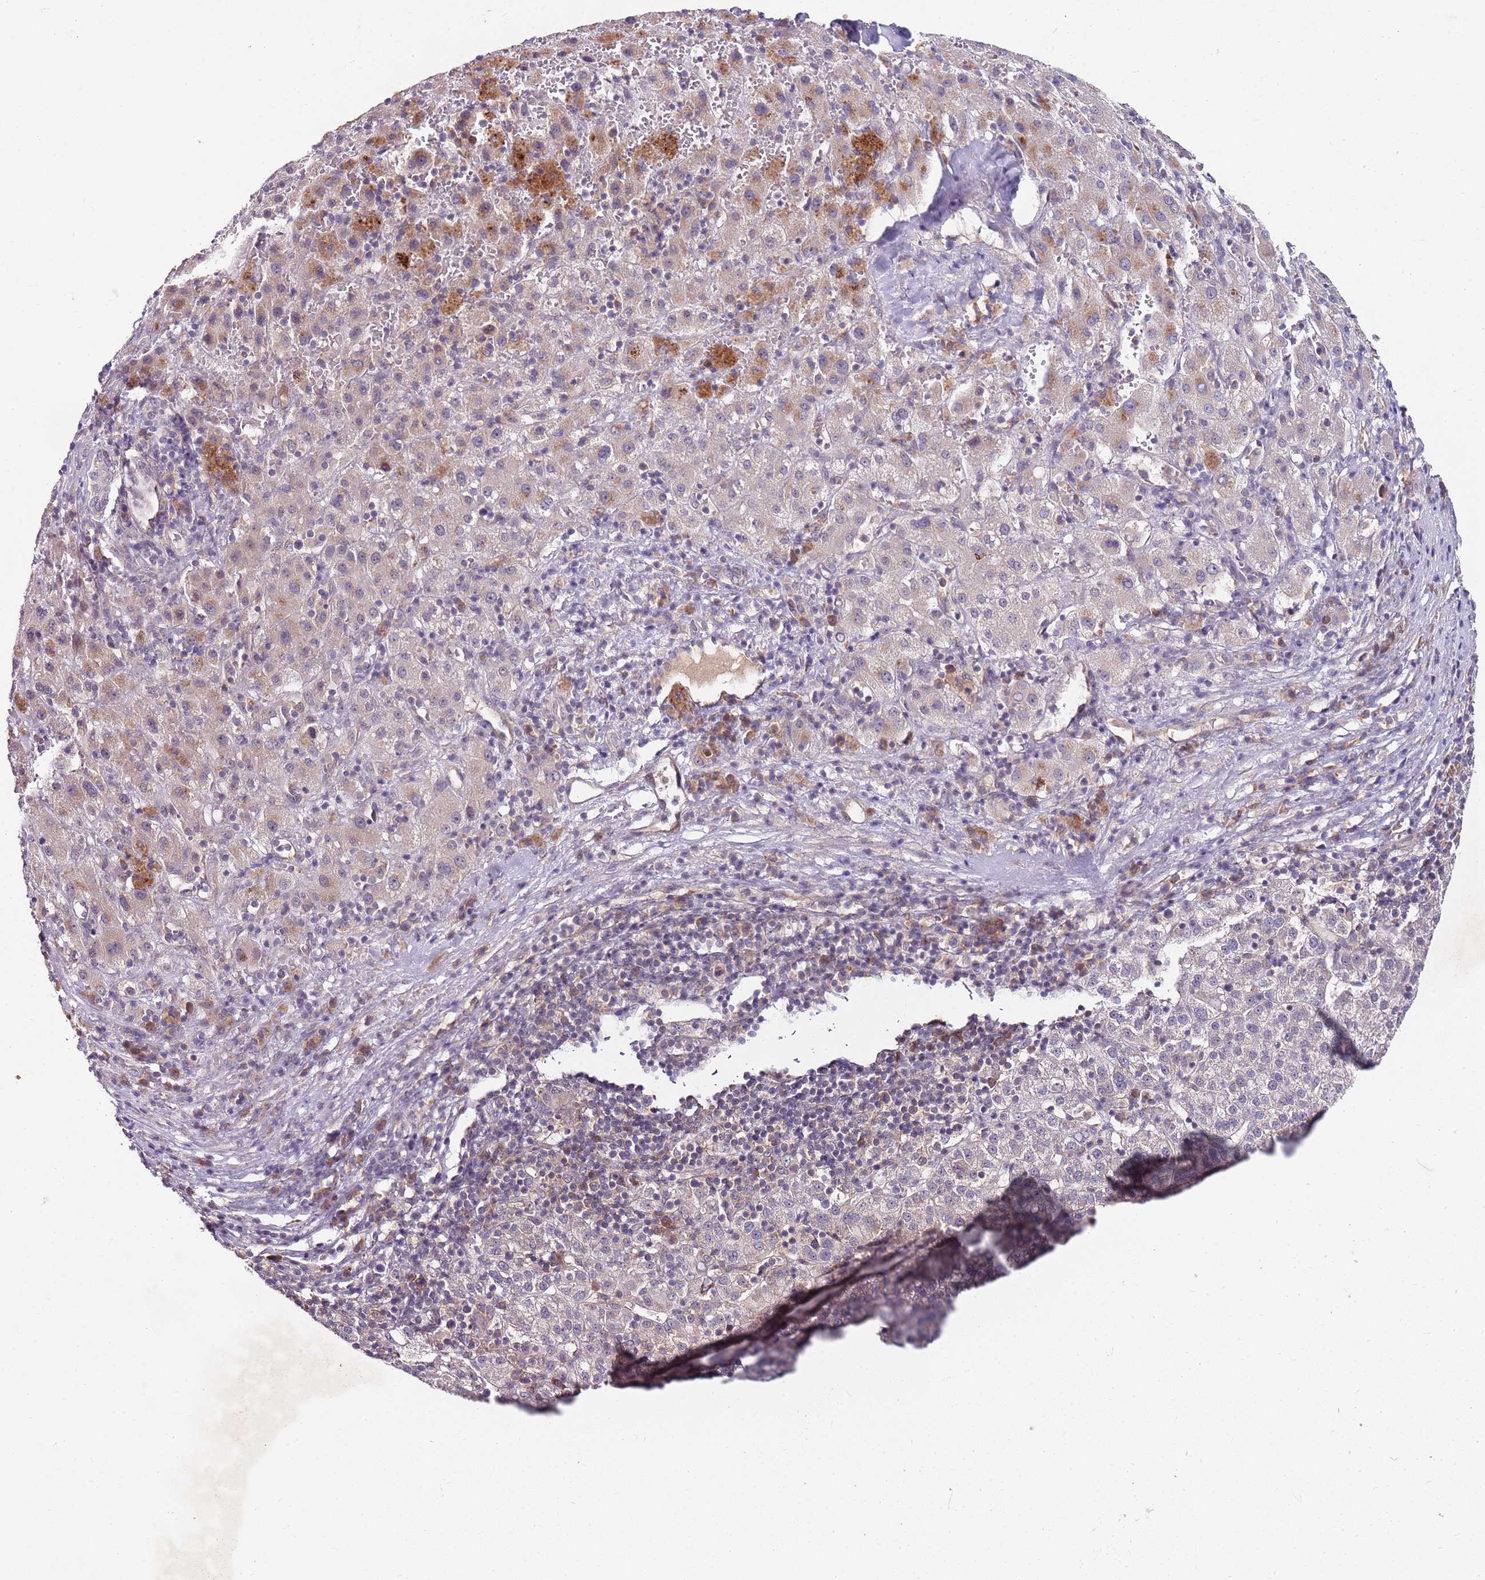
{"staining": {"intensity": "negative", "quantity": "none", "location": "none"}, "tissue": "liver cancer", "cell_type": "Tumor cells", "image_type": "cancer", "snomed": [{"axis": "morphology", "description": "Carcinoma, Hepatocellular, NOS"}, {"axis": "topography", "description": "Liver"}], "caption": "Tumor cells show no significant protein positivity in liver cancer (hepatocellular carcinoma). Brightfield microscopy of immunohistochemistry stained with DAB (3,3'-diaminobenzidine) (brown) and hematoxylin (blue), captured at high magnification.", "gene": "FBXL22", "patient": {"sex": "female", "age": 58}}